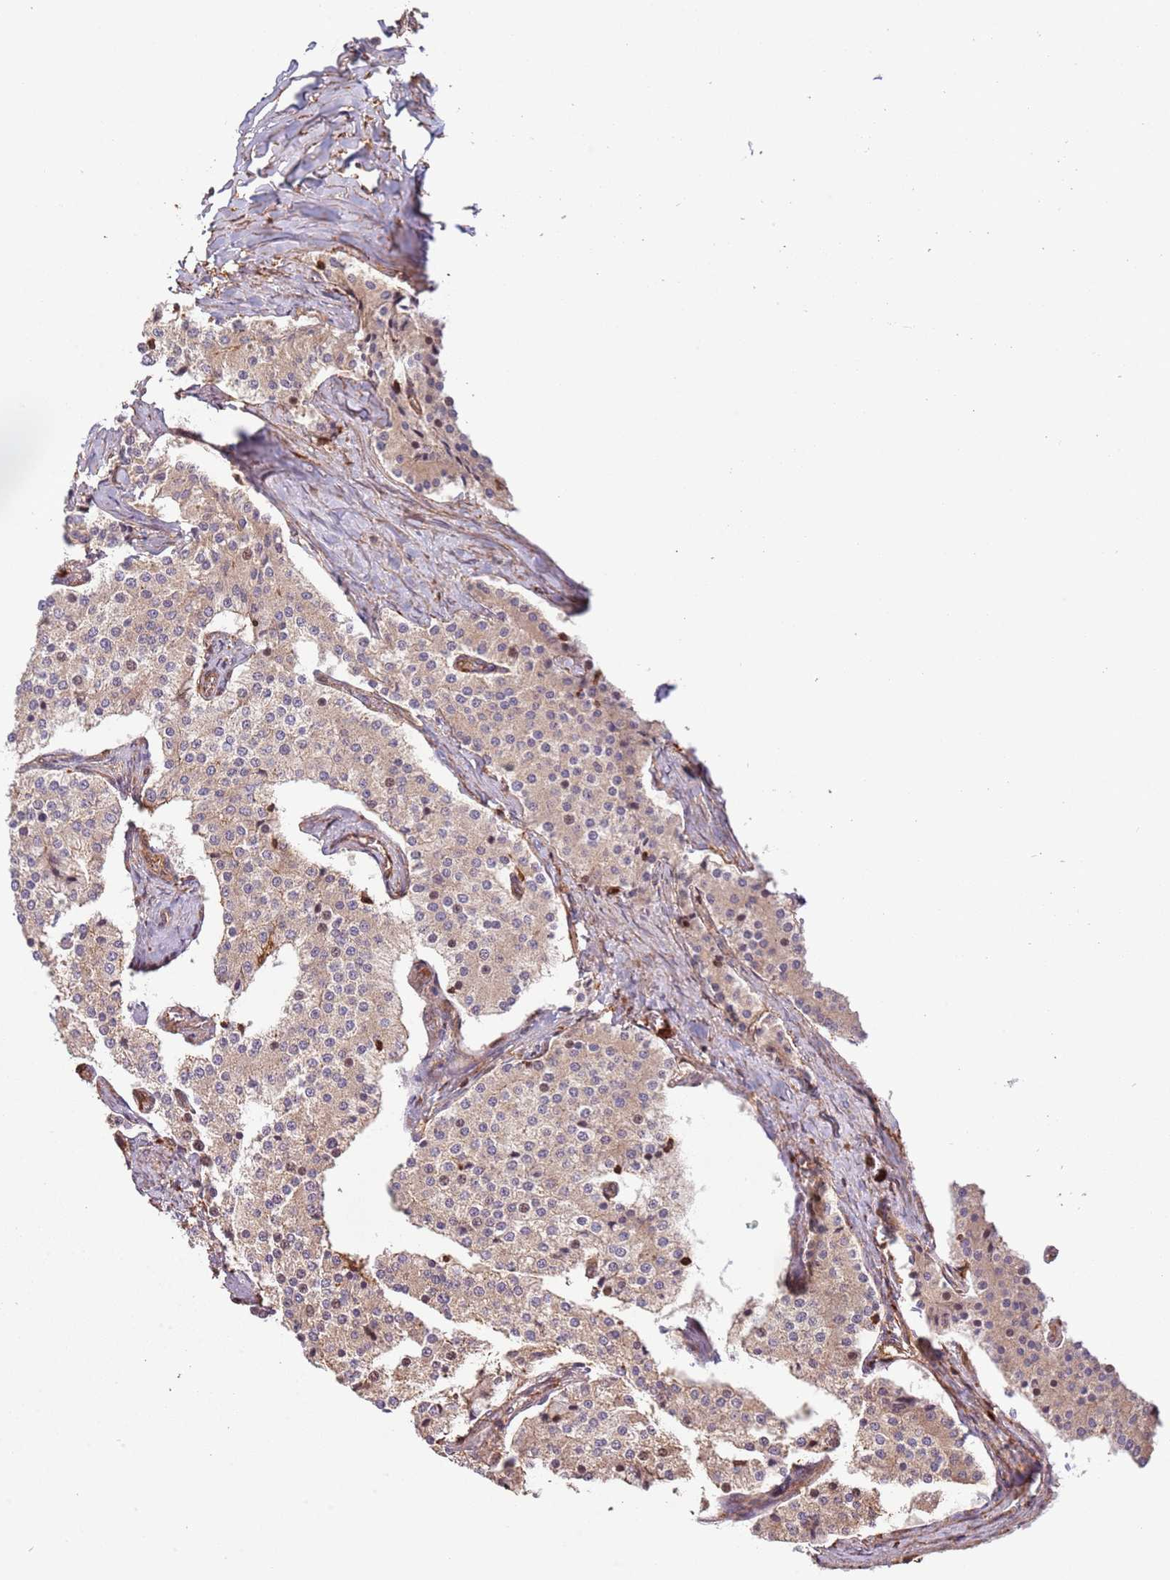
{"staining": {"intensity": "weak", "quantity": "25%-75%", "location": "cytoplasmic/membranous"}, "tissue": "carcinoid", "cell_type": "Tumor cells", "image_type": "cancer", "snomed": [{"axis": "morphology", "description": "Carcinoid, malignant, NOS"}, {"axis": "topography", "description": "Colon"}], "caption": "Carcinoid was stained to show a protein in brown. There is low levels of weak cytoplasmic/membranous expression in about 25%-75% of tumor cells. (DAB IHC, brown staining for protein, blue staining for nuclei).", "gene": "NDUFAF4", "patient": {"sex": "female", "age": 52}}